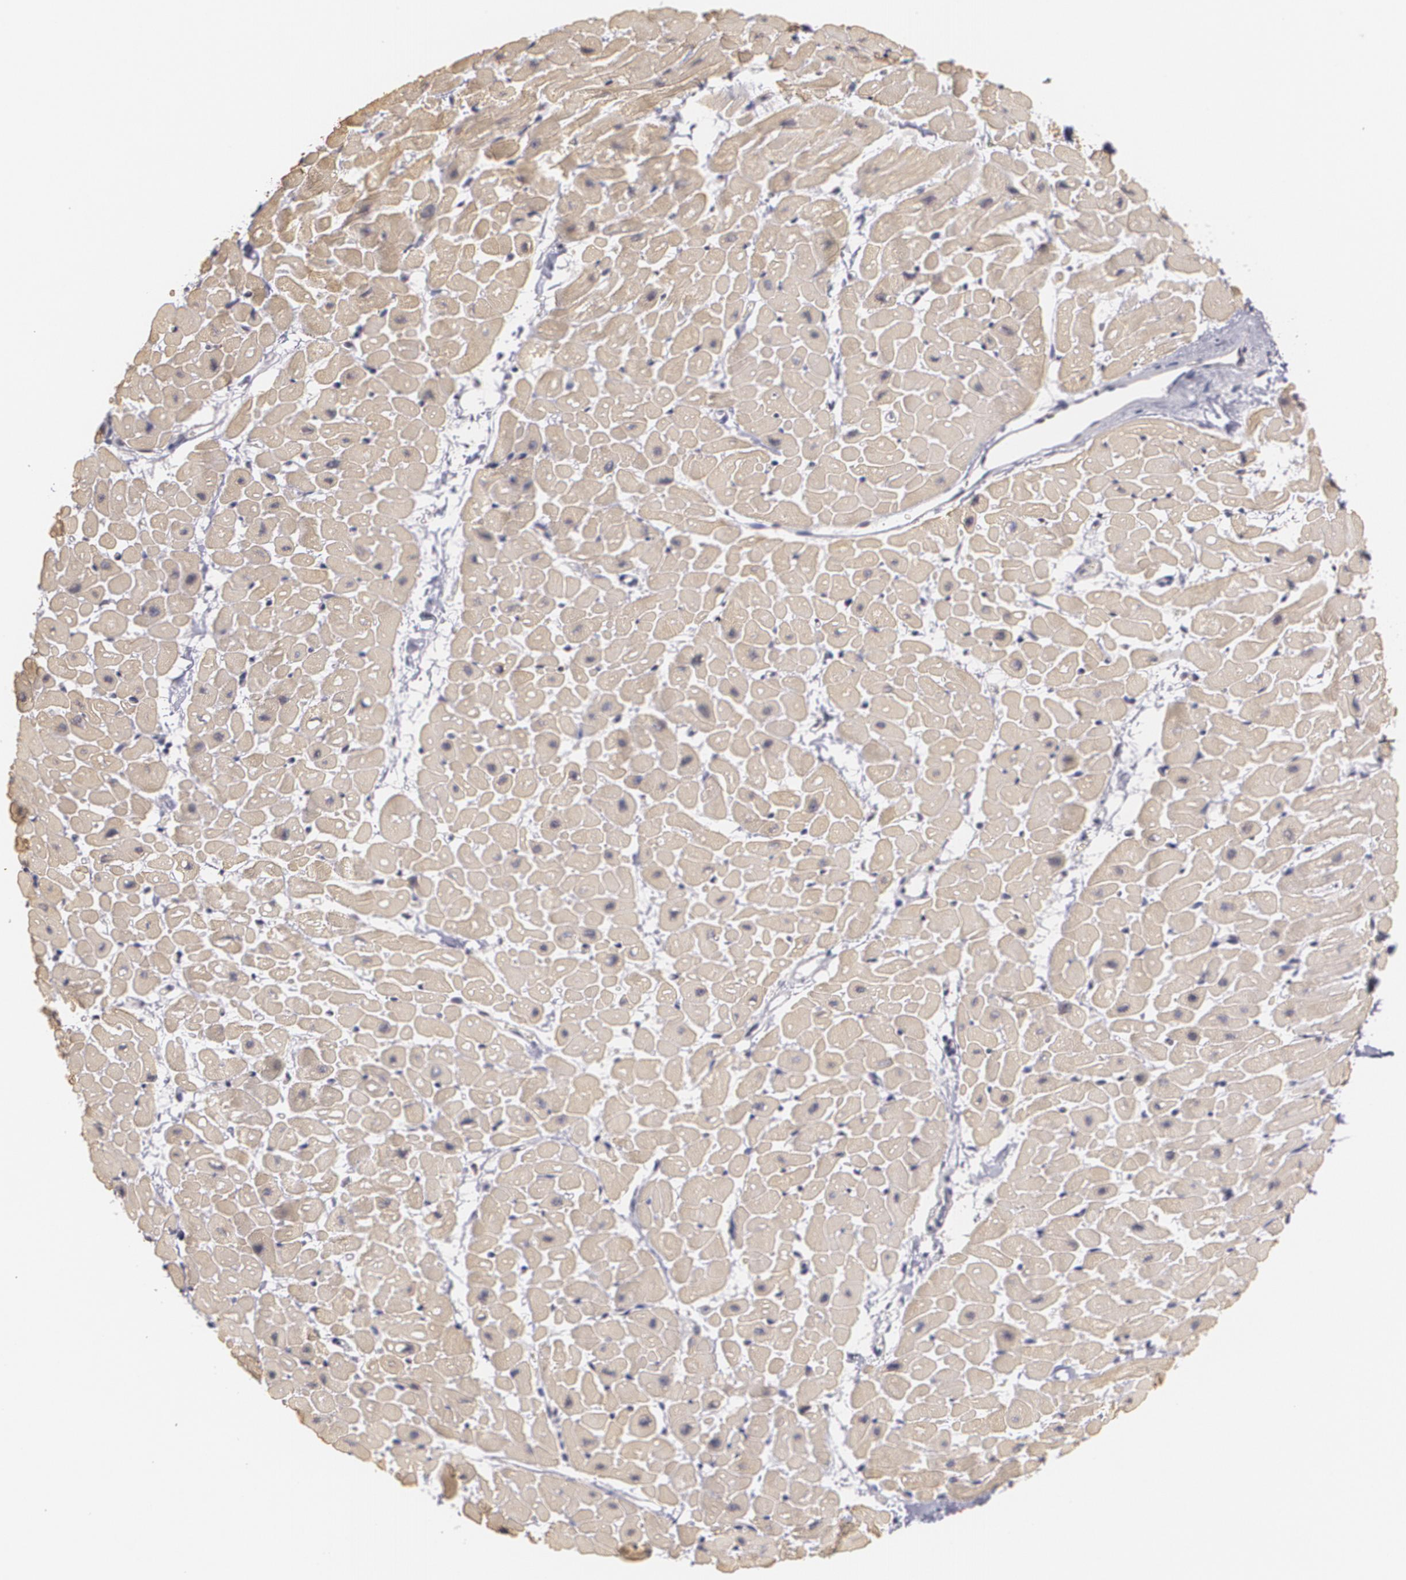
{"staining": {"intensity": "weak", "quantity": ">75%", "location": "cytoplasmic/membranous"}, "tissue": "heart muscle", "cell_type": "Cardiomyocytes", "image_type": "normal", "snomed": [{"axis": "morphology", "description": "Normal tissue, NOS"}, {"axis": "topography", "description": "Heart"}], "caption": "Protein staining demonstrates weak cytoplasmic/membranous staining in about >75% of cardiomyocytes in normal heart muscle.", "gene": "ZBTB16", "patient": {"sex": "male", "age": 45}}